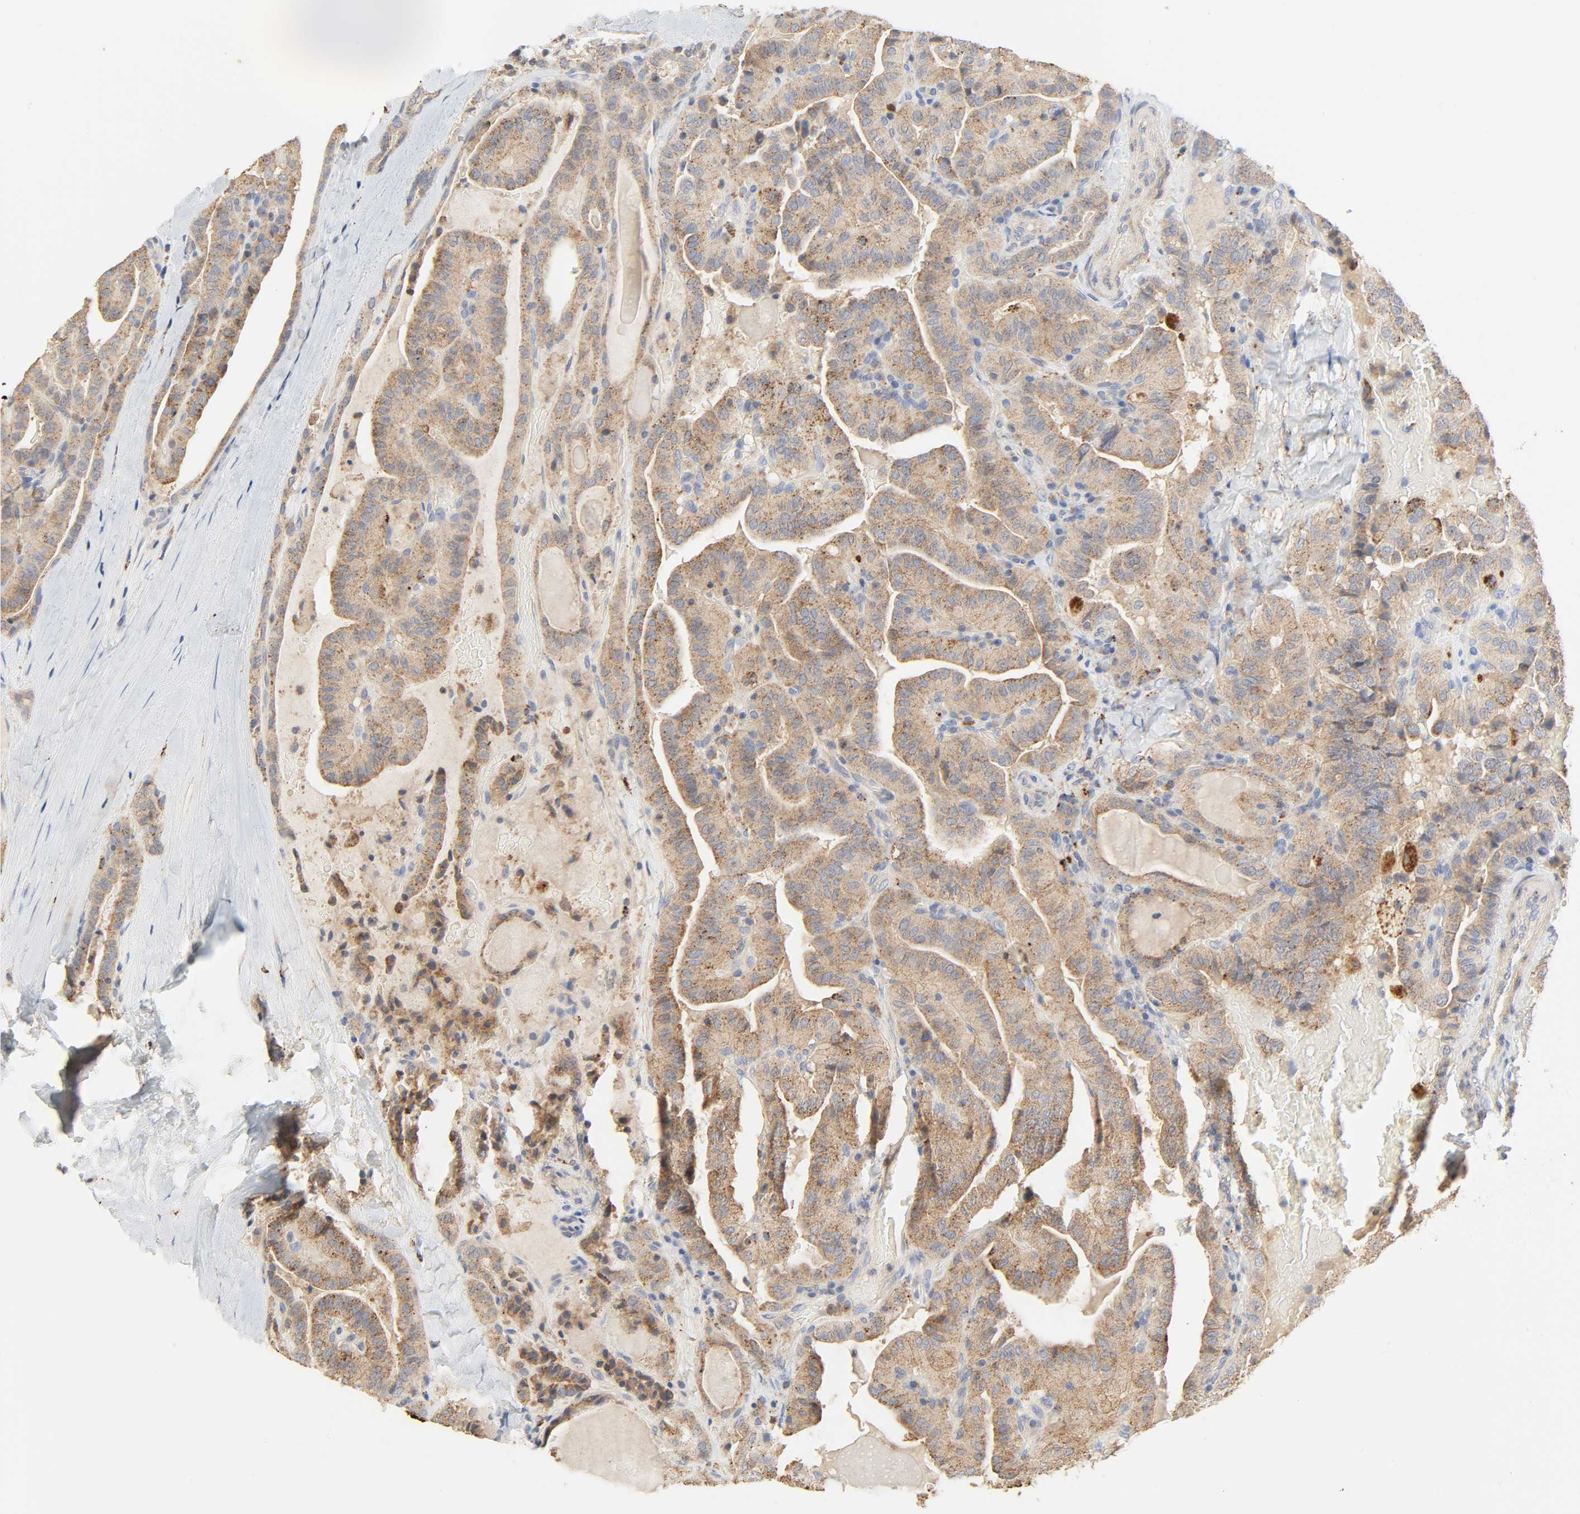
{"staining": {"intensity": "moderate", "quantity": ">75%", "location": "cytoplasmic/membranous"}, "tissue": "thyroid cancer", "cell_type": "Tumor cells", "image_type": "cancer", "snomed": [{"axis": "morphology", "description": "Papillary adenocarcinoma, NOS"}, {"axis": "topography", "description": "Thyroid gland"}], "caption": "Thyroid papillary adenocarcinoma stained with IHC exhibits moderate cytoplasmic/membranous expression in about >75% of tumor cells. The staining is performed using DAB brown chromogen to label protein expression. The nuclei are counter-stained blue using hematoxylin.", "gene": "CAMK2A", "patient": {"sex": "male", "age": 77}}